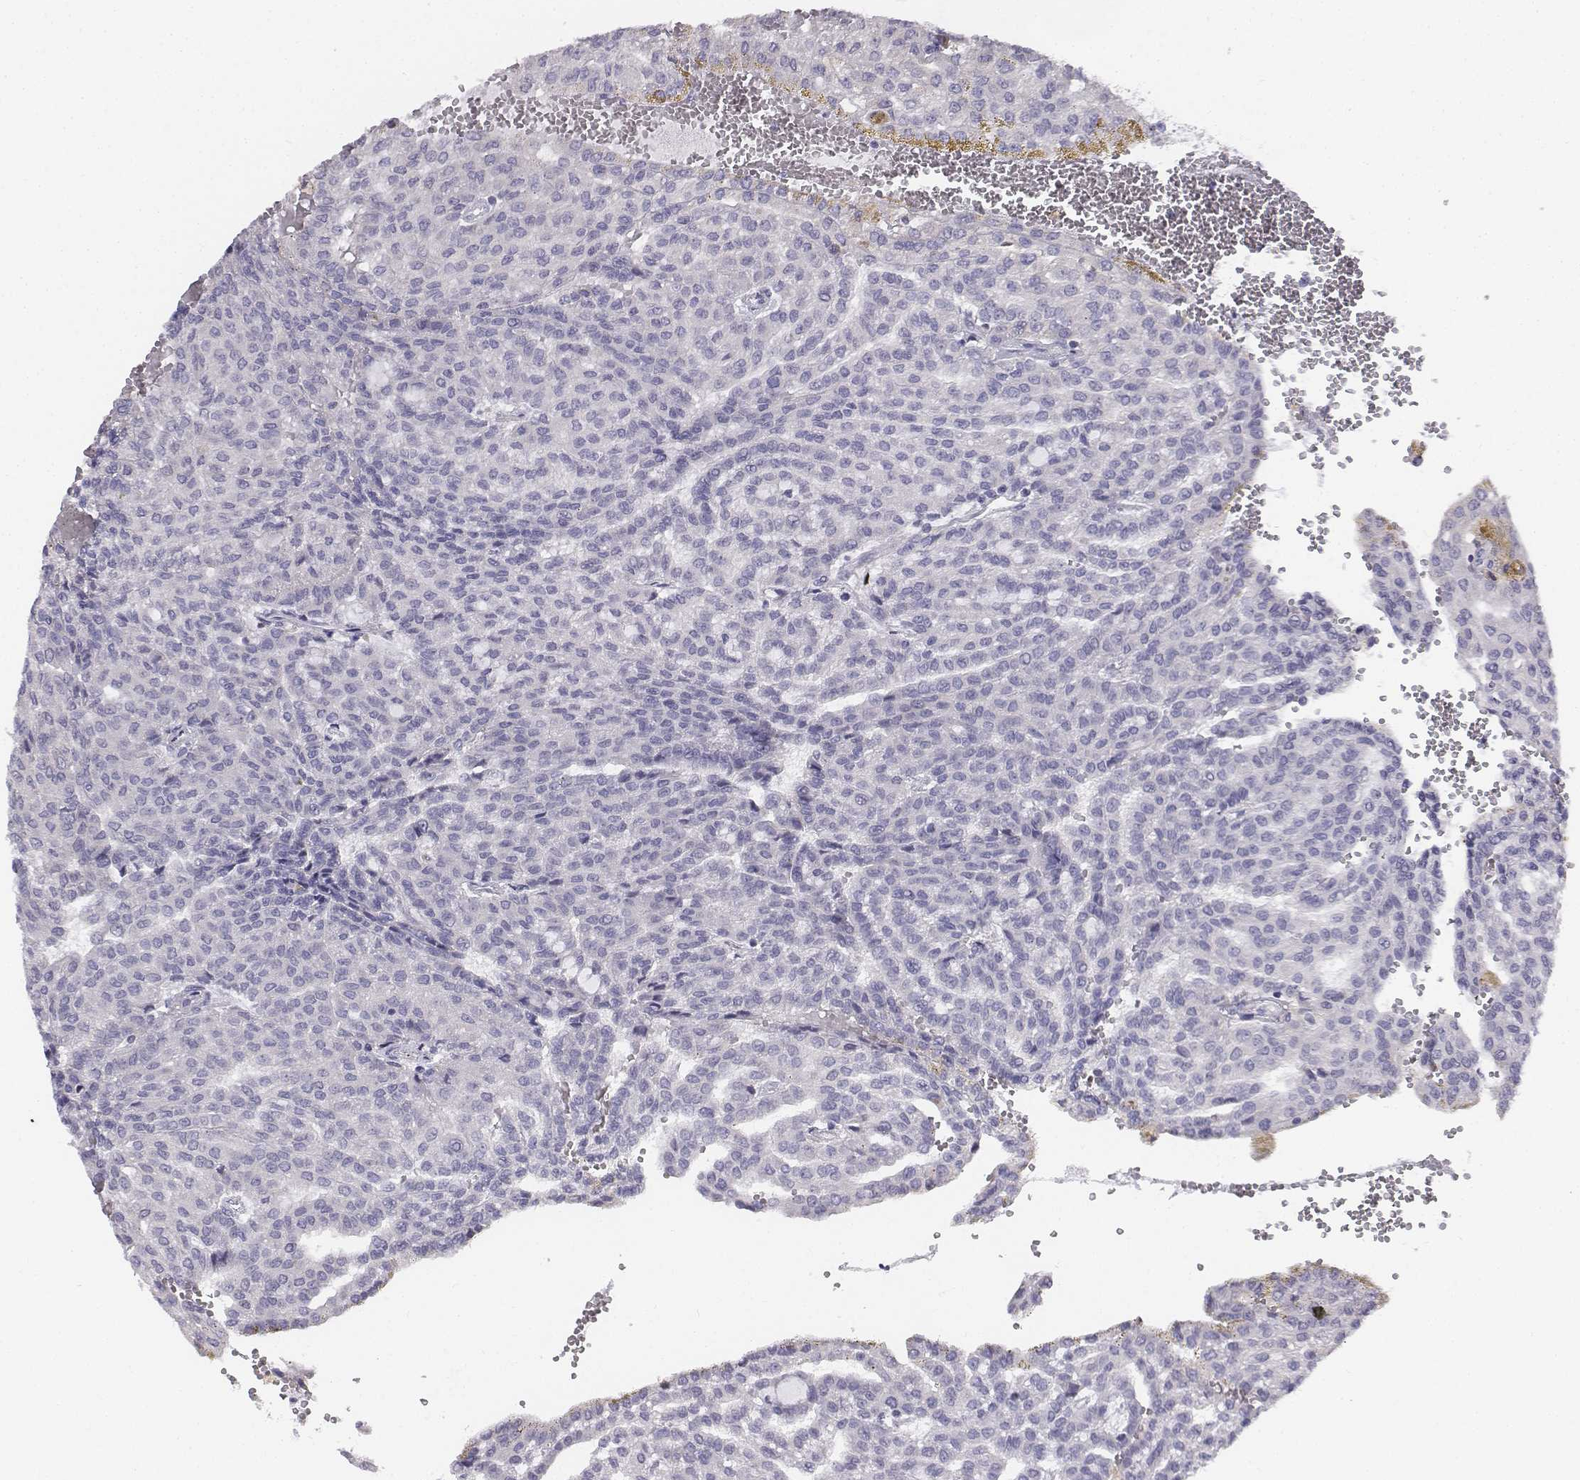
{"staining": {"intensity": "negative", "quantity": "none", "location": "none"}, "tissue": "renal cancer", "cell_type": "Tumor cells", "image_type": "cancer", "snomed": [{"axis": "morphology", "description": "Adenocarcinoma, NOS"}, {"axis": "topography", "description": "Kidney"}], "caption": "Immunohistochemistry (IHC) of adenocarcinoma (renal) demonstrates no expression in tumor cells.", "gene": "PENK", "patient": {"sex": "male", "age": 63}}